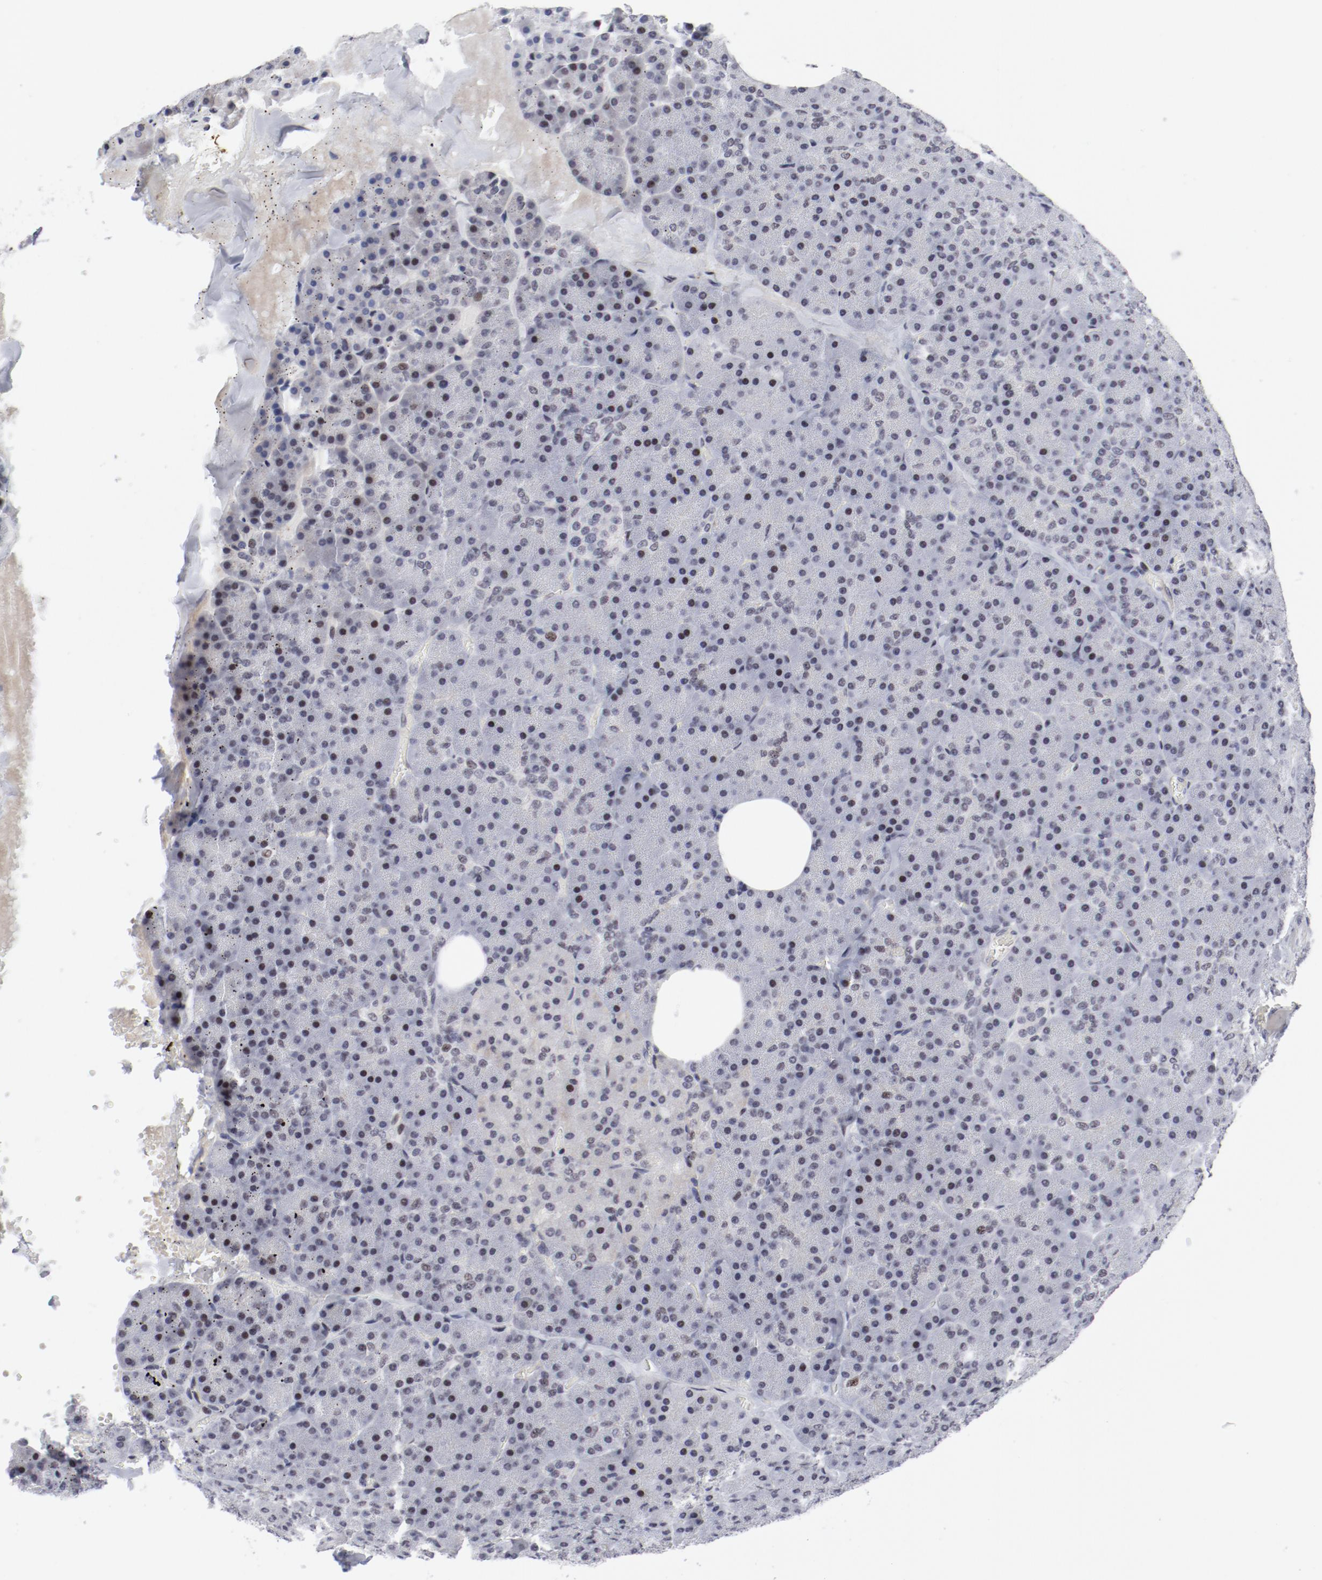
{"staining": {"intensity": "negative", "quantity": "none", "location": "none"}, "tissue": "pancreas", "cell_type": "Exocrine glandular cells", "image_type": "normal", "snomed": [{"axis": "morphology", "description": "Normal tissue, NOS"}, {"axis": "topography", "description": "Pancreas"}], "caption": "Immunohistochemistry image of benign pancreas stained for a protein (brown), which exhibits no positivity in exocrine glandular cells.", "gene": "FSCB", "patient": {"sex": "female", "age": 35}}